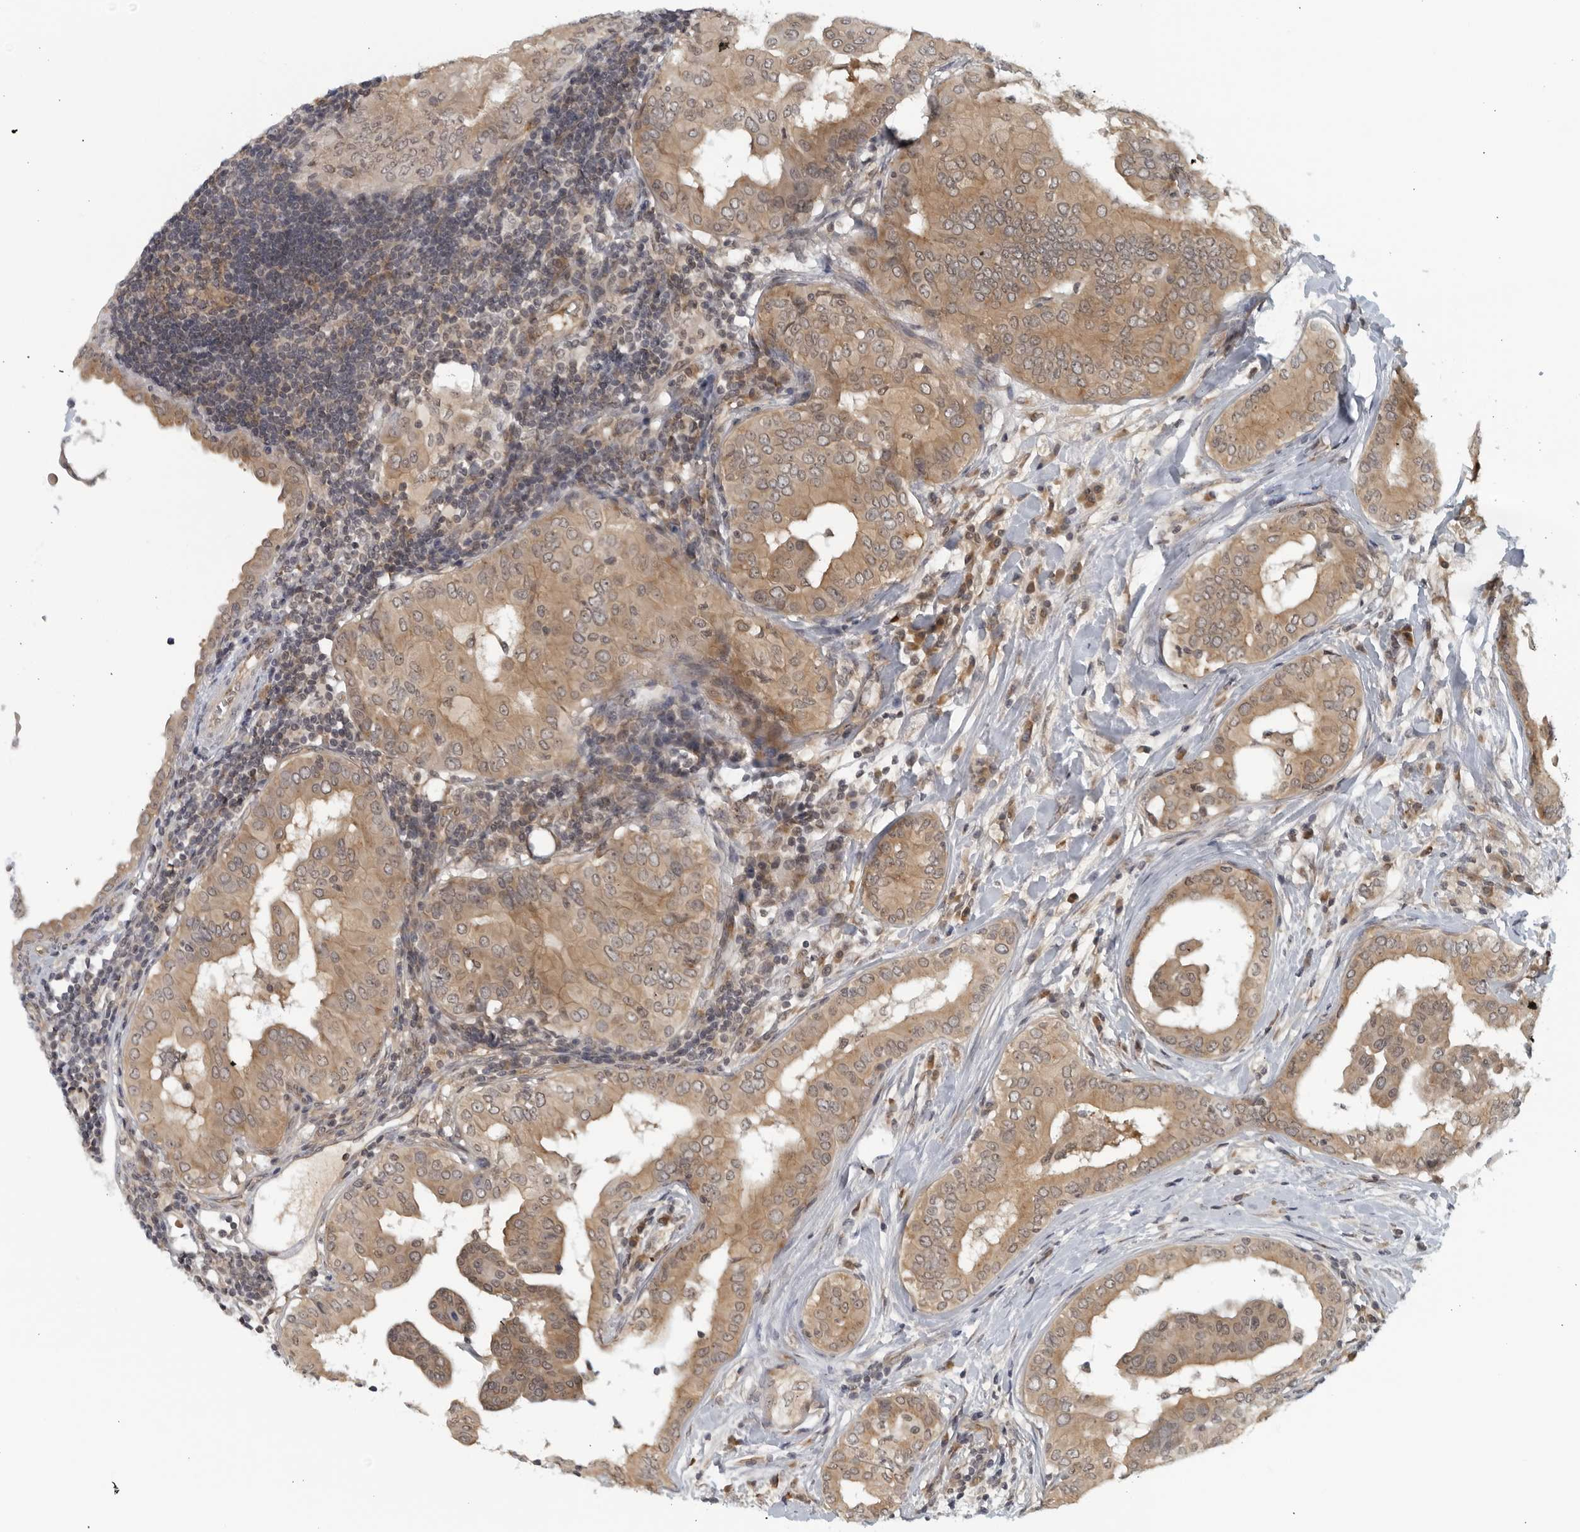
{"staining": {"intensity": "moderate", "quantity": ">75%", "location": "cytoplasmic/membranous"}, "tissue": "thyroid cancer", "cell_type": "Tumor cells", "image_type": "cancer", "snomed": [{"axis": "morphology", "description": "Papillary adenocarcinoma, NOS"}, {"axis": "topography", "description": "Thyroid gland"}], "caption": "Moderate cytoplasmic/membranous expression is present in about >75% of tumor cells in thyroid cancer.", "gene": "RC3H1", "patient": {"sex": "male", "age": 33}}